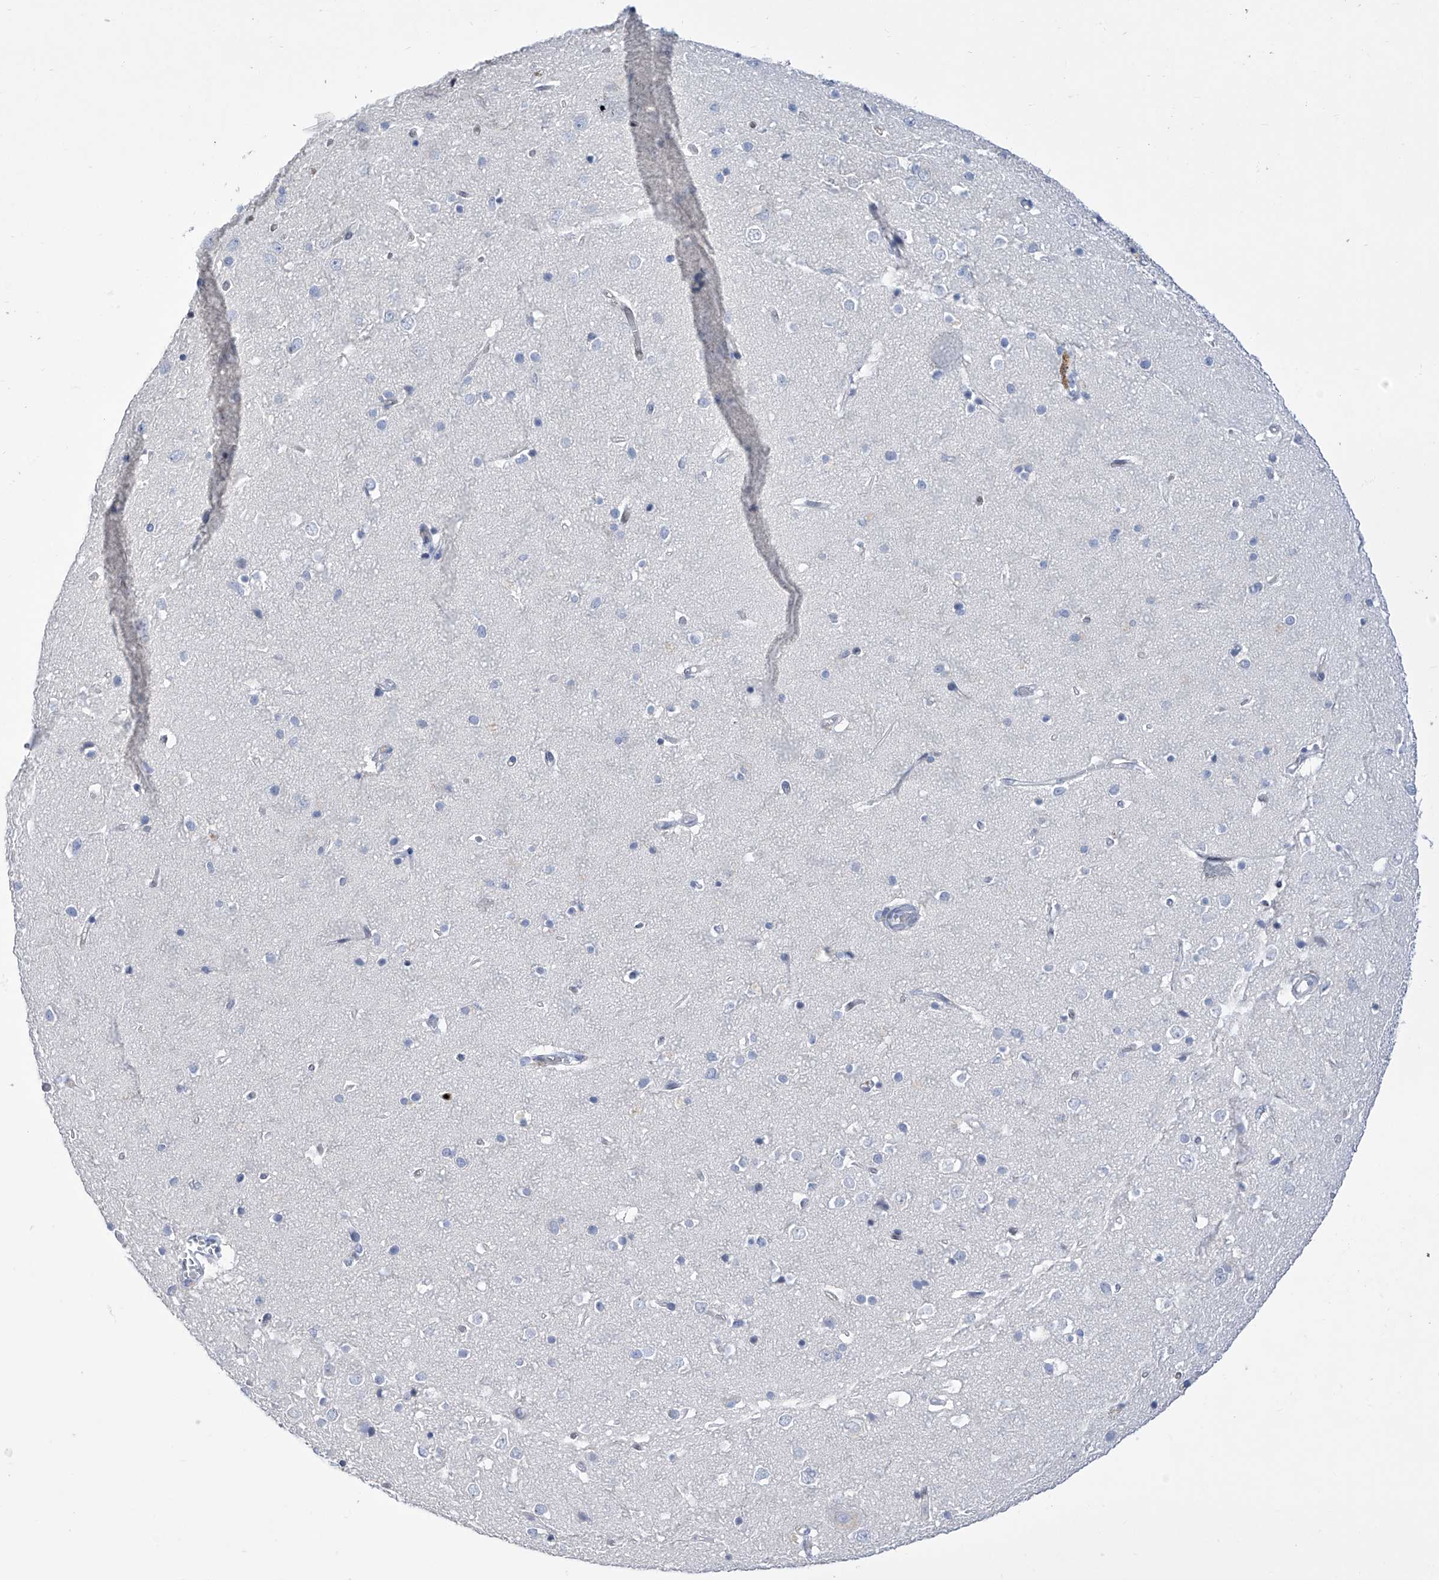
{"staining": {"intensity": "negative", "quantity": "none", "location": "none"}, "tissue": "cerebral cortex", "cell_type": "Endothelial cells", "image_type": "normal", "snomed": [{"axis": "morphology", "description": "Normal tissue, NOS"}, {"axis": "topography", "description": "Cerebral cortex"}], "caption": "Endothelial cells show no significant positivity in unremarkable cerebral cortex.", "gene": "PHF20", "patient": {"sex": "male", "age": 54}}